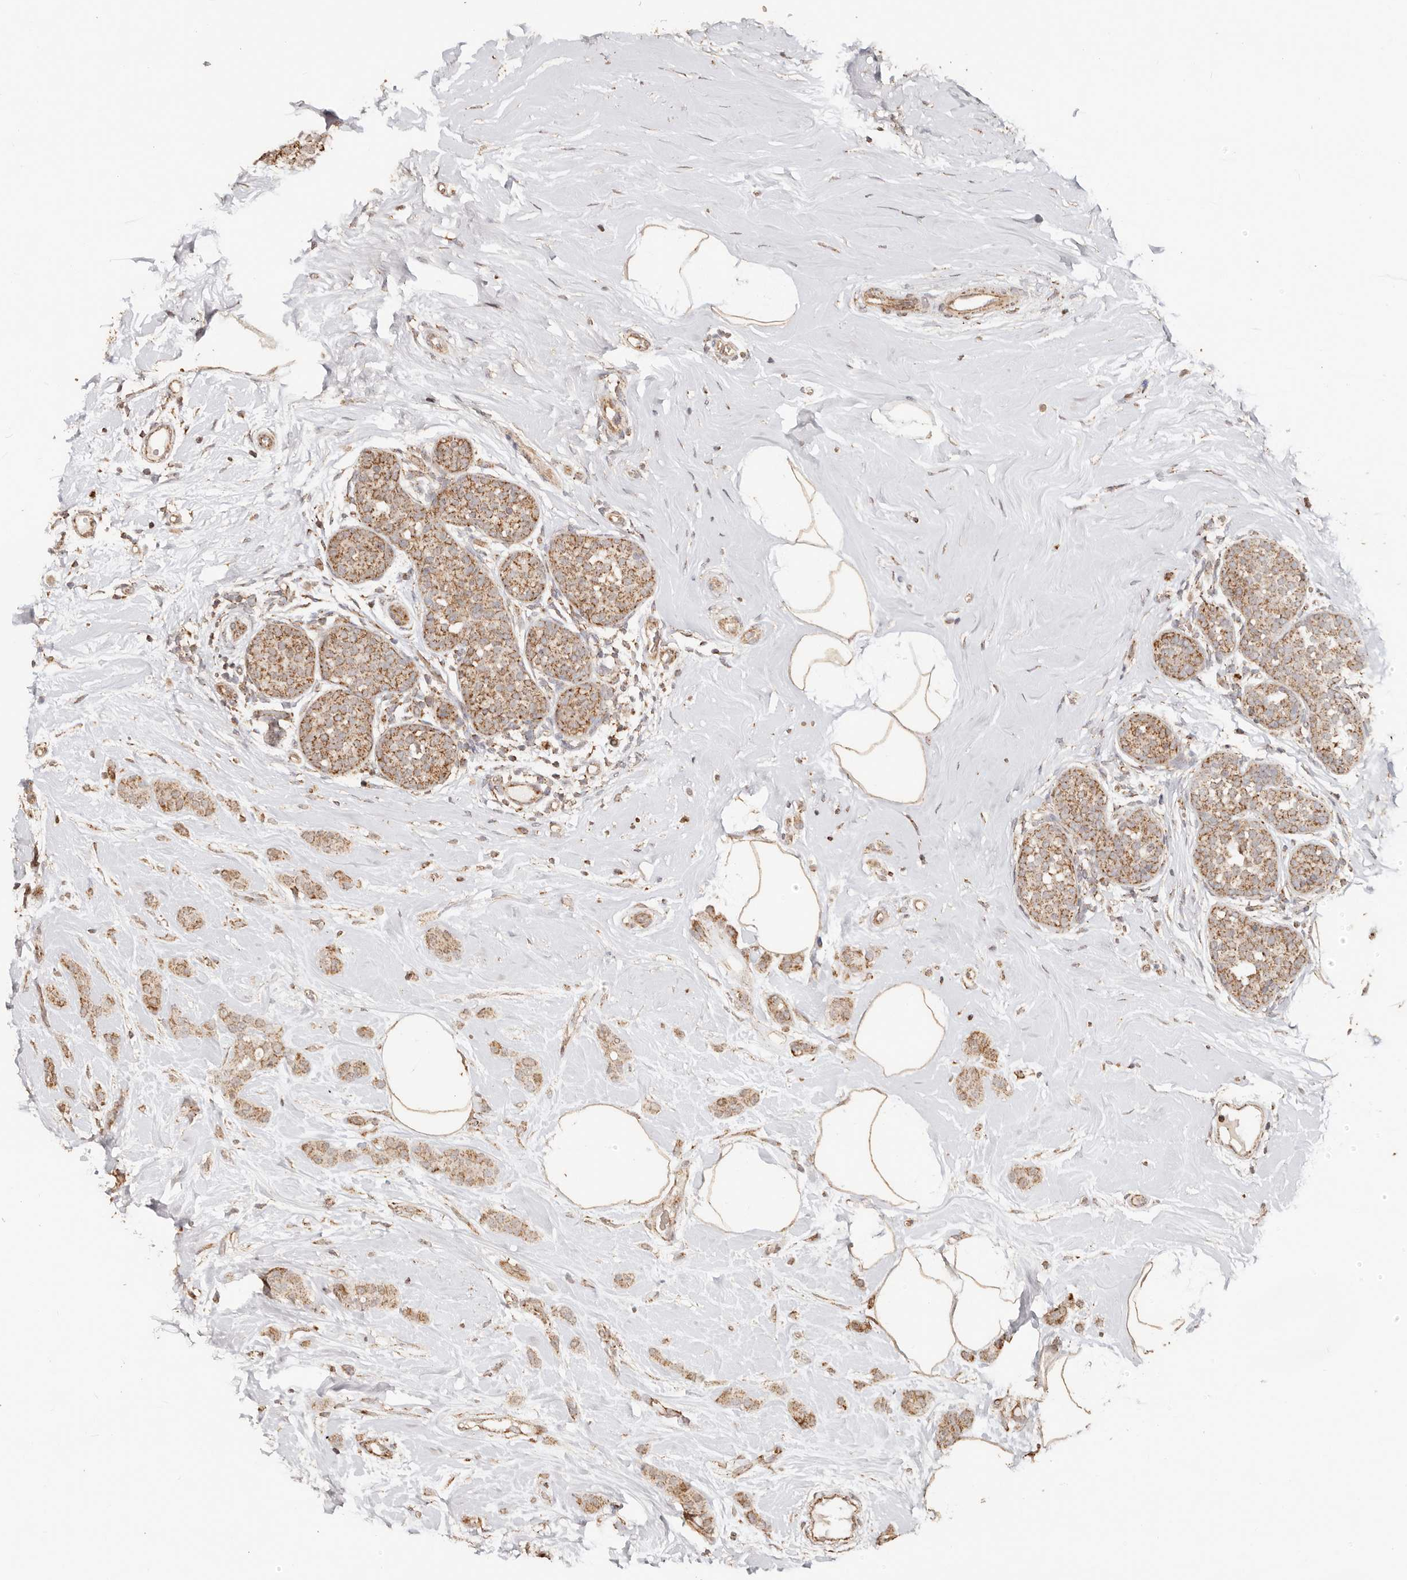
{"staining": {"intensity": "moderate", "quantity": ">75%", "location": "cytoplasmic/membranous"}, "tissue": "breast cancer", "cell_type": "Tumor cells", "image_type": "cancer", "snomed": [{"axis": "morphology", "description": "Lobular carcinoma, in situ"}, {"axis": "morphology", "description": "Lobular carcinoma"}, {"axis": "topography", "description": "Breast"}], "caption": "High-power microscopy captured an IHC micrograph of lobular carcinoma (breast), revealing moderate cytoplasmic/membranous staining in about >75% of tumor cells.", "gene": "NDUFB11", "patient": {"sex": "female", "age": 41}}